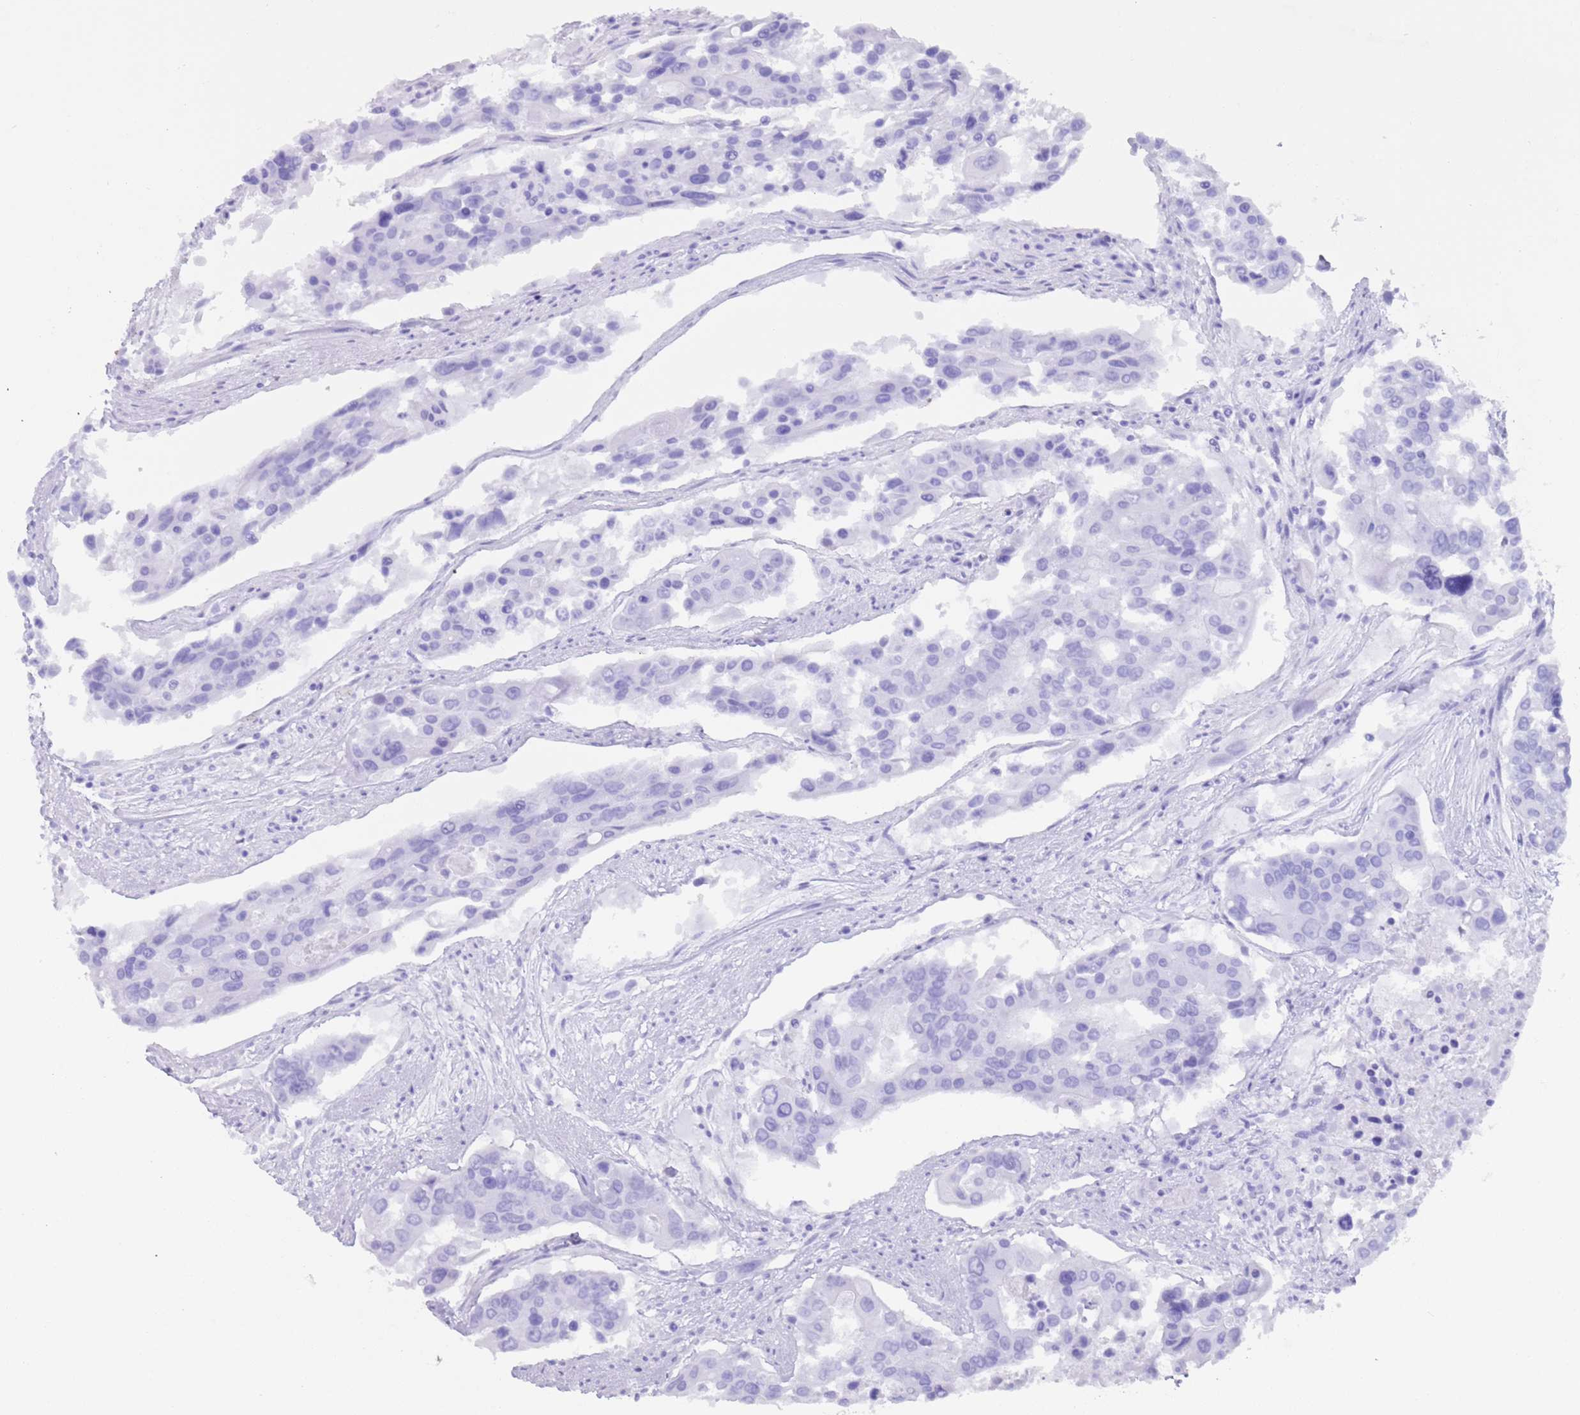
{"staining": {"intensity": "negative", "quantity": "none", "location": "none"}, "tissue": "colorectal cancer", "cell_type": "Tumor cells", "image_type": "cancer", "snomed": [{"axis": "morphology", "description": "Adenocarcinoma, NOS"}, {"axis": "topography", "description": "Colon"}], "caption": "There is no significant expression in tumor cells of colorectal cancer.", "gene": "MYADML2", "patient": {"sex": "male", "age": 77}}